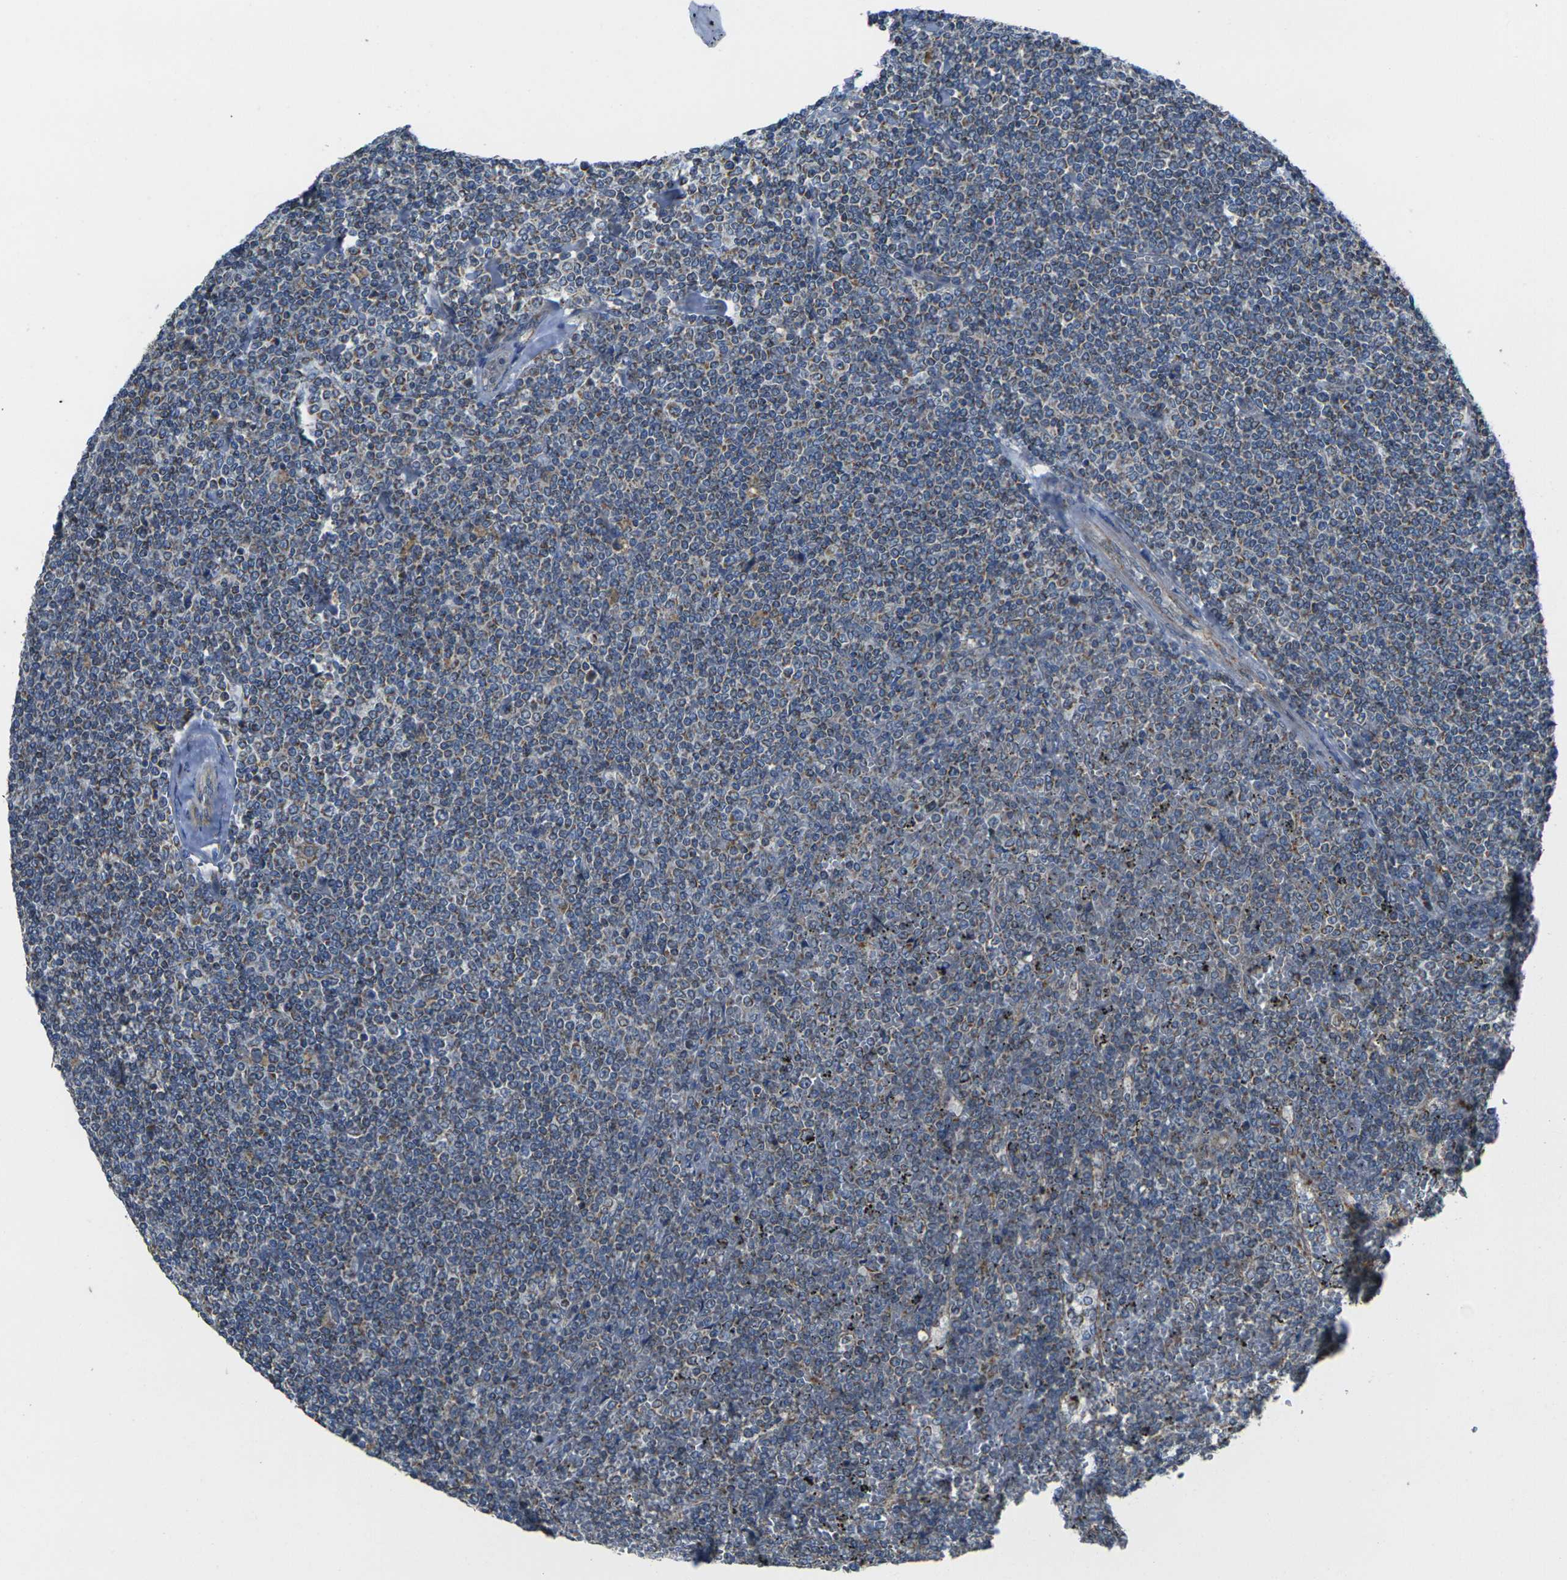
{"staining": {"intensity": "weak", "quantity": "25%-75%", "location": "cytoplasmic/membranous"}, "tissue": "lymphoma", "cell_type": "Tumor cells", "image_type": "cancer", "snomed": [{"axis": "morphology", "description": "Malignant lymphoma, non-Hodgkin's type, Low grade"}, {"axis": "topography", "description": "Spleen"}], "caption": "This micrograph exhibits immunohistochemistry staining of lymphoma, with low weak cytoplasmic/membranous staining in approximately 25%-75% of tumor cells.", "gene": "TMEM120B", "patient": {"sex": "female", "age": 19}}